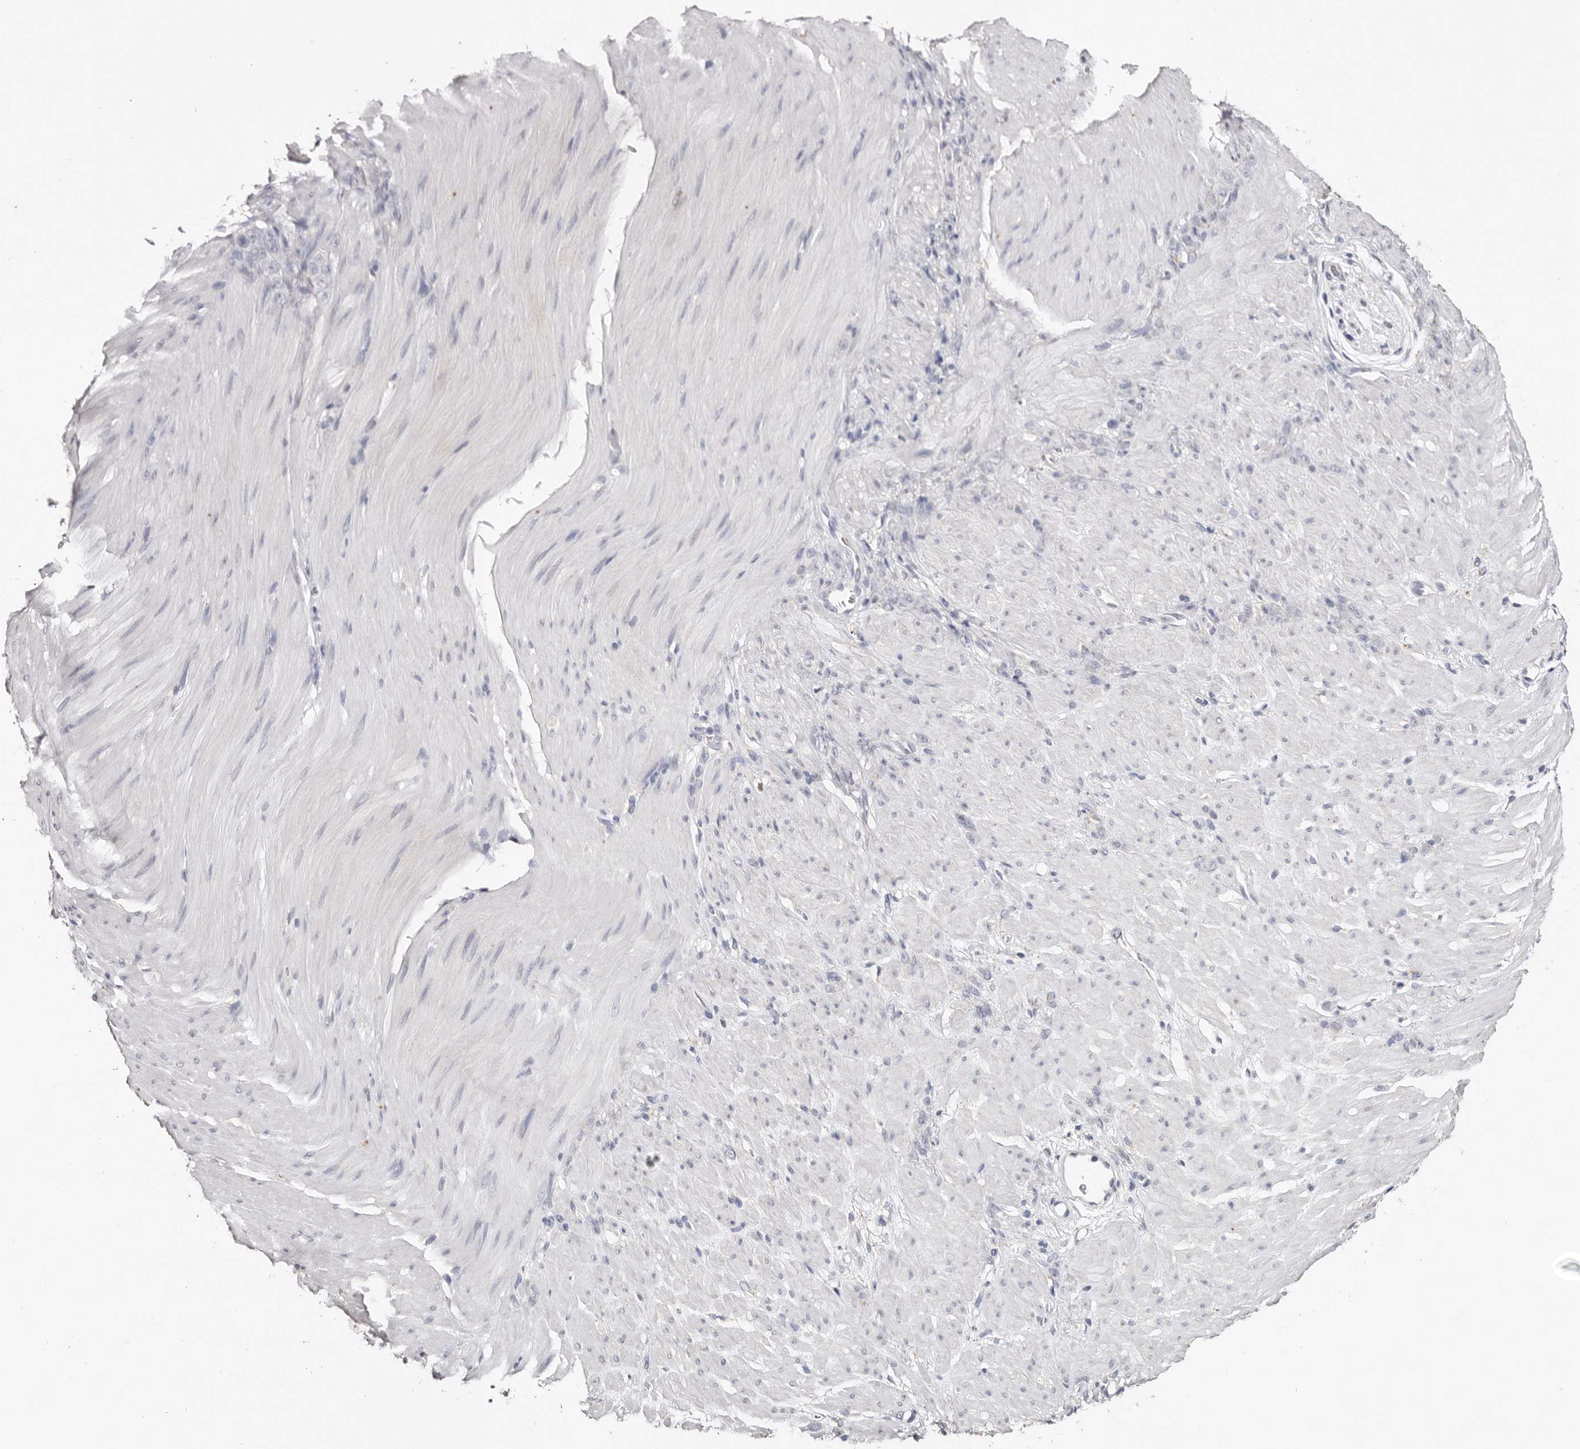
{"staining": {"intensity": "negative", "quantity": "none", "location": "none"}, "tissue": "stomach cancer", "cell_type": "Tumor cells", "image_type": "cancer", "snomed": [{"axis": "morphology", "description": "Normal tissue, NOS"}, {"axis": "morphology", "description": "Adenocarcinoma, NOS"}, {"axis": "topography", "description": "Stomach"}], "caption": "Histopathology image shows no significant protein positivity in tumor cells of stomach cancer (adenocarcinoma). The staining is performed using DAB (3,3'-diaminobenzidine) brown chromogen with nuclei counter-stained in using hematoxylin.", "gene": "LGALS7B", "patient": {"sex": "male", "age": 82}}